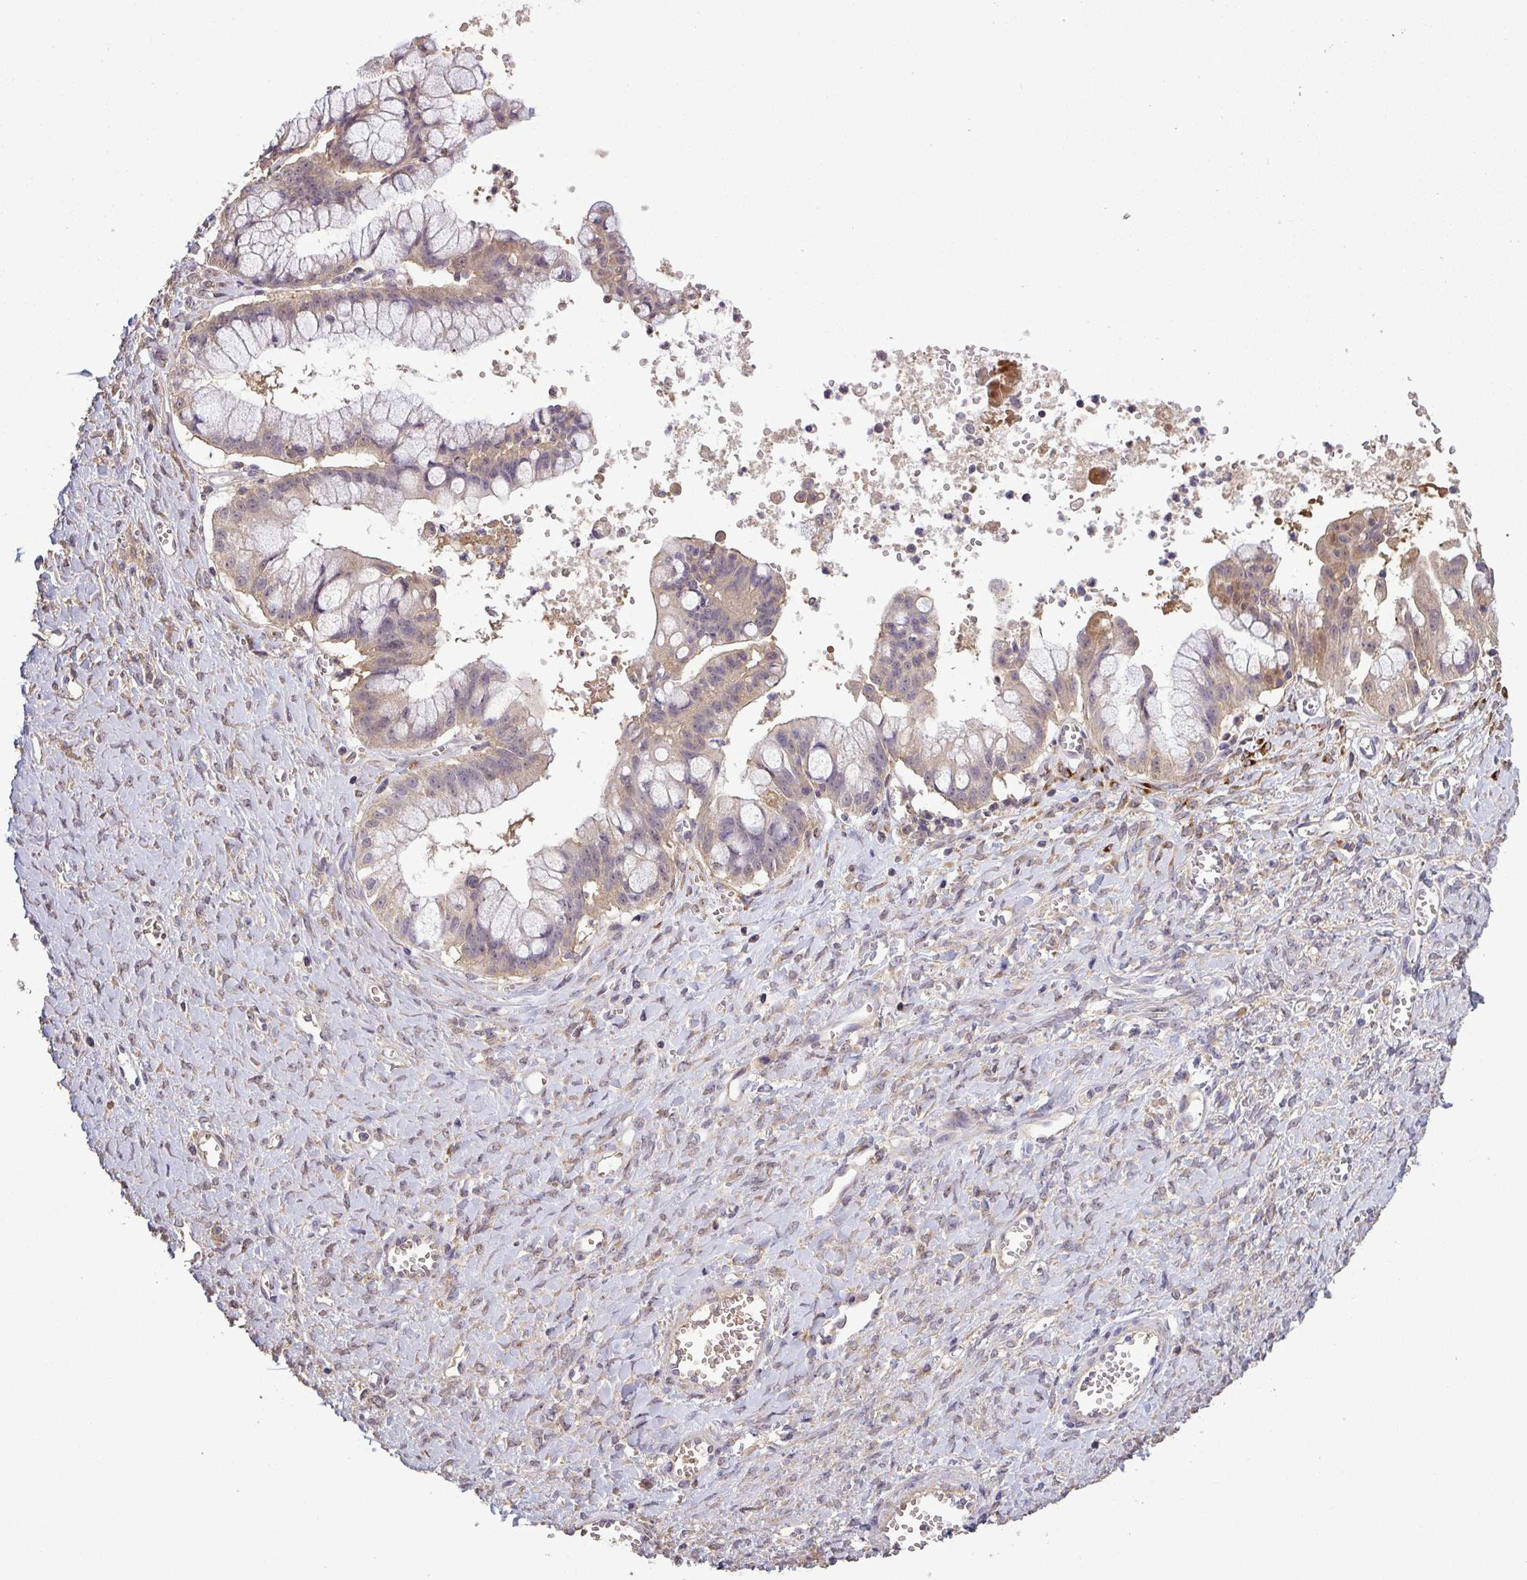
{"staining": {"intensity": "weak", "quantity": ">75%", "location": "cytoplasmic/membranous"}, "tissue": "ovarian cancer", "cell_type": "Tumor cells", "image_type": "cancer", "snomed": [{"axis": "morphology", "description": "Cystadenocarcinoma, mucinous, NOS"}, {"axis": "topography", "description": "Ovary"}], "caption": "This is an image of immunohistochemistry (IHC) staining of mucinous cystadenocarcinoma (ovarian), which shows weak staining in the cytoplasmic/membranous of tumor cells.", "gene": "ISLR", "patient": {"sex": "female", "age": 70}}